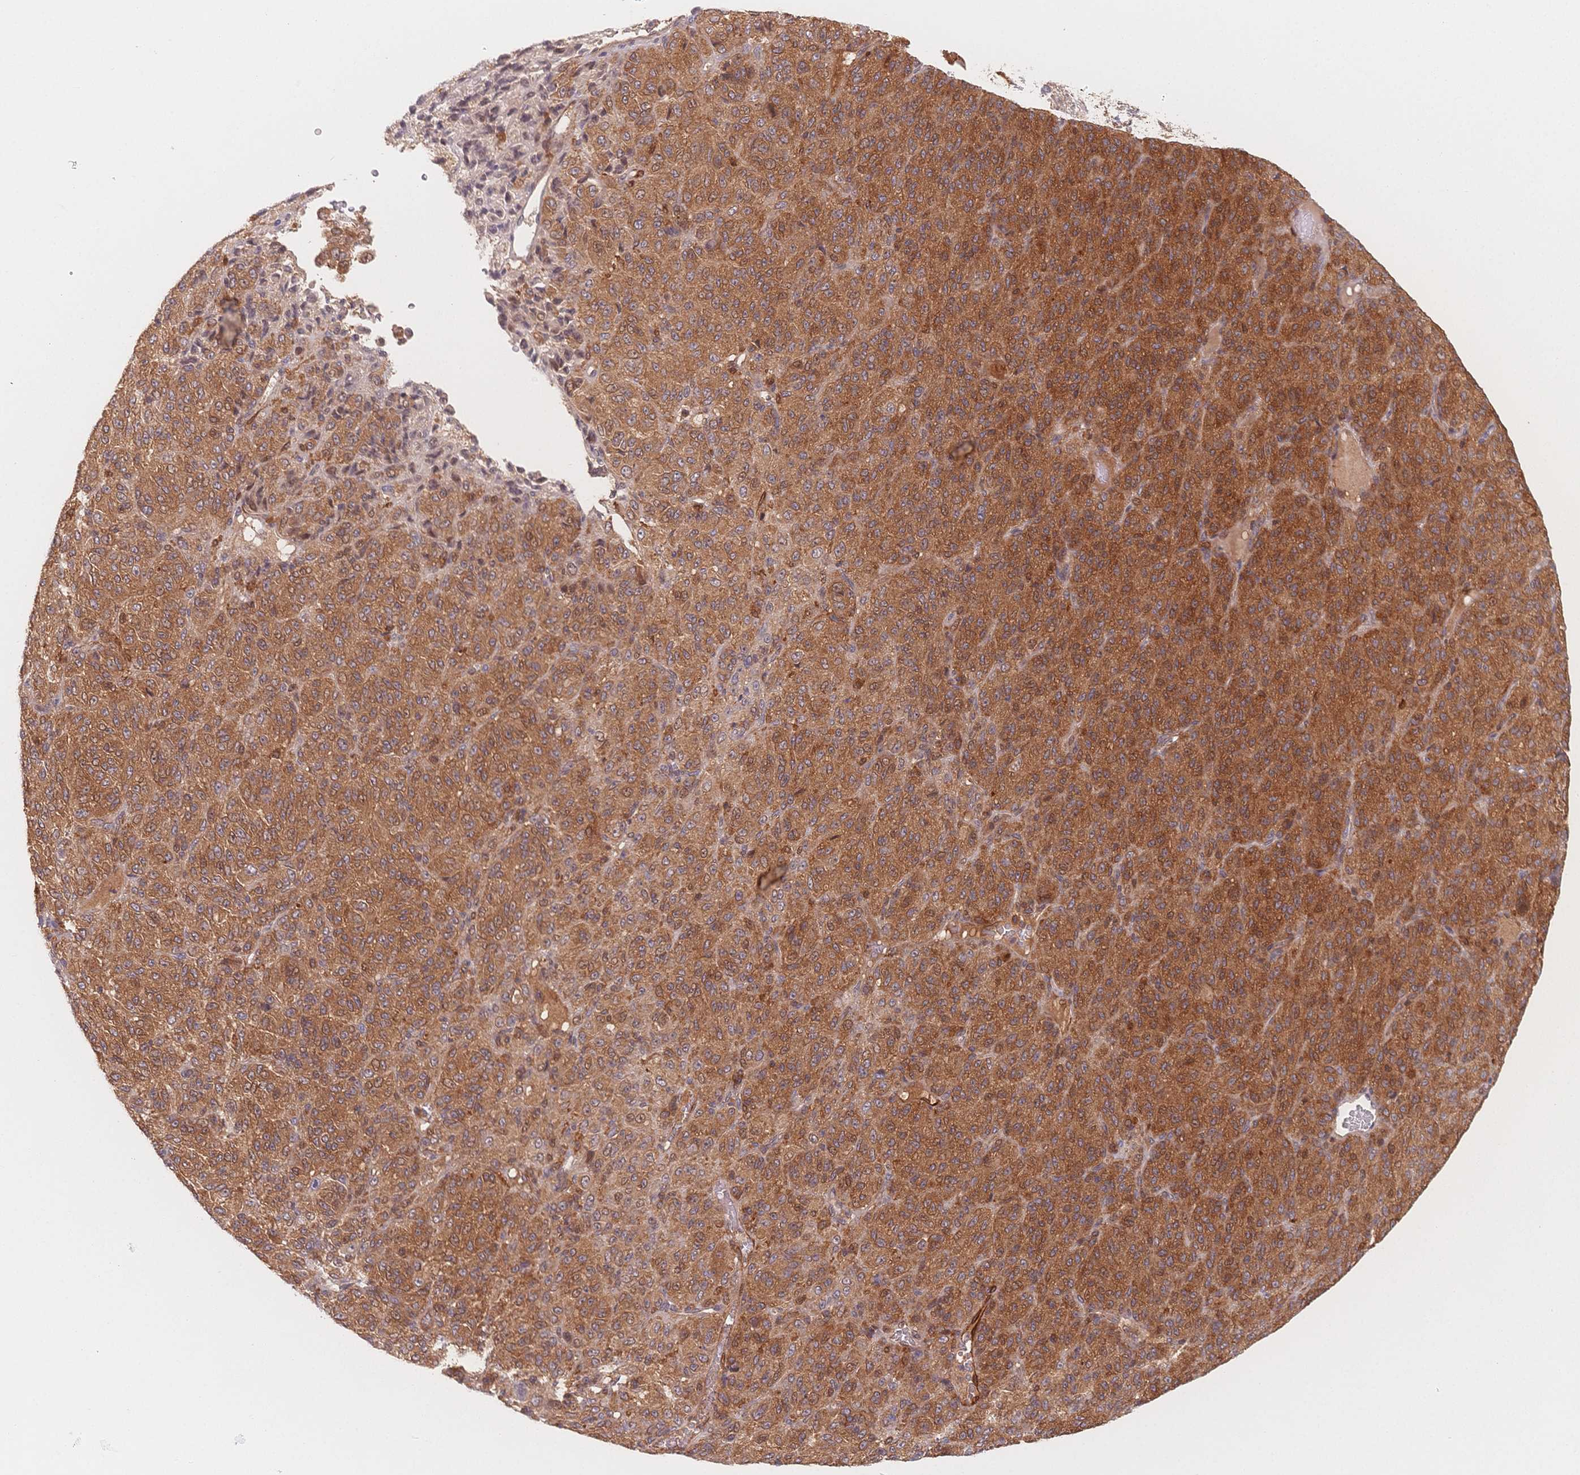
{"staining": {"intensity": "moderate", "quantity": ">75%", "location": "cytoplasmic/membranous"}, "tissue": "melanoma", "cell_type": "Tumor cells", "image_type": "cancer", "snomed": [{"axis": "morphology", "description": "Malignant melanoma, Metastatic site"}, {"axis": "topography", "description": "Brain"}], "caption": "IHC histopathology image of neoplastic tissue: melanoma stained using immunohistochemistry demonstrates medium levels of moderate protein expression localized specifically in the cytoplasmic/membranous of tumor cells, appearing as a cytoplasmic/membranous brown color.", "gene": "C12orf75", "patient": {"sex": "female", "age": 56}}